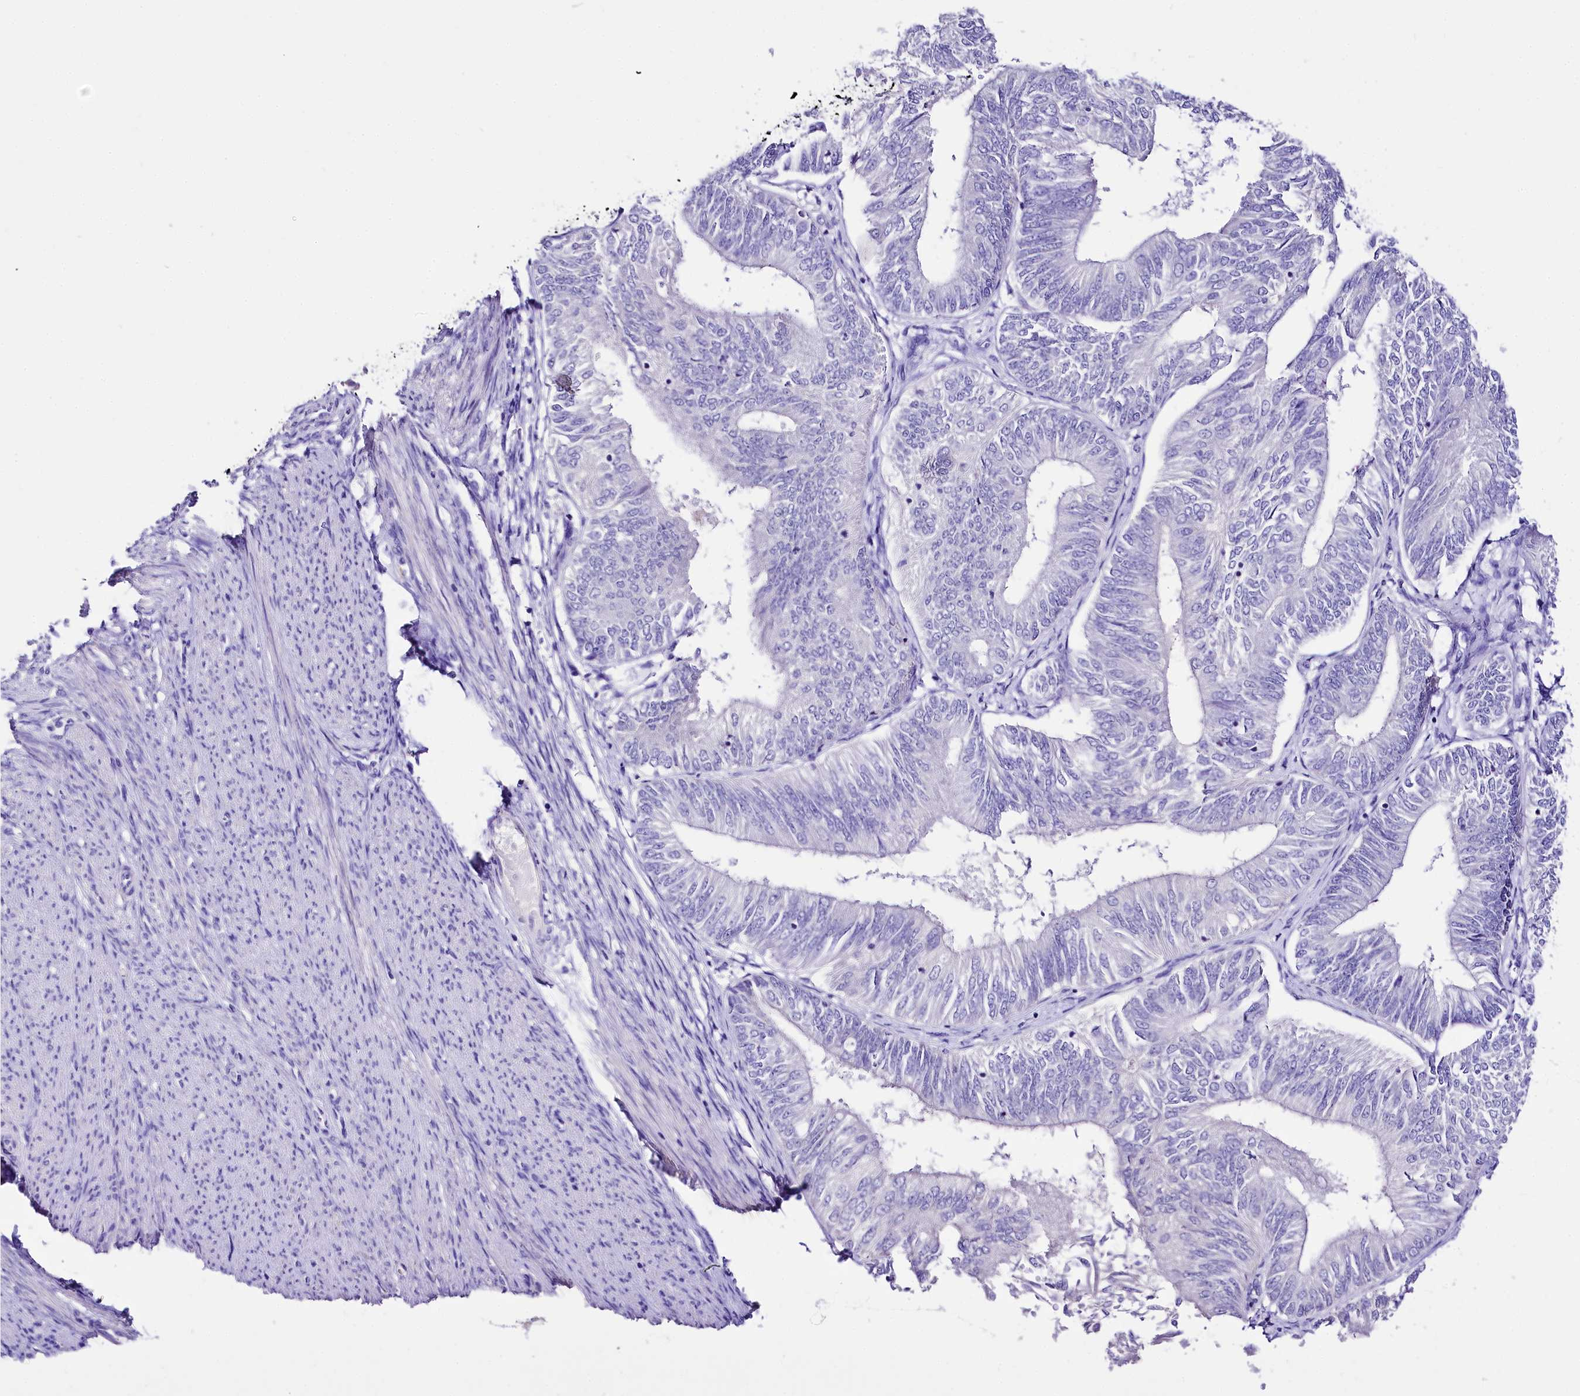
{"staining": {"intensity": "negative", "quantity": "none", "location": "none"}, "tissue": "endometrial cancer", "cell_type": "Tumor cells", "image_type": "cancer", "snomed": [{"axis": "morphology", "description": "Adenocarcinoma, NOS"}, {"axis": "topography", "description": "Endometrium"}], "caption": "Endometrial cancer was stained to show a protein in brown. There is no significant expression in tumor cells.", "gene": "A2ML1", "patient": {"sex": "female", "age": 58}}